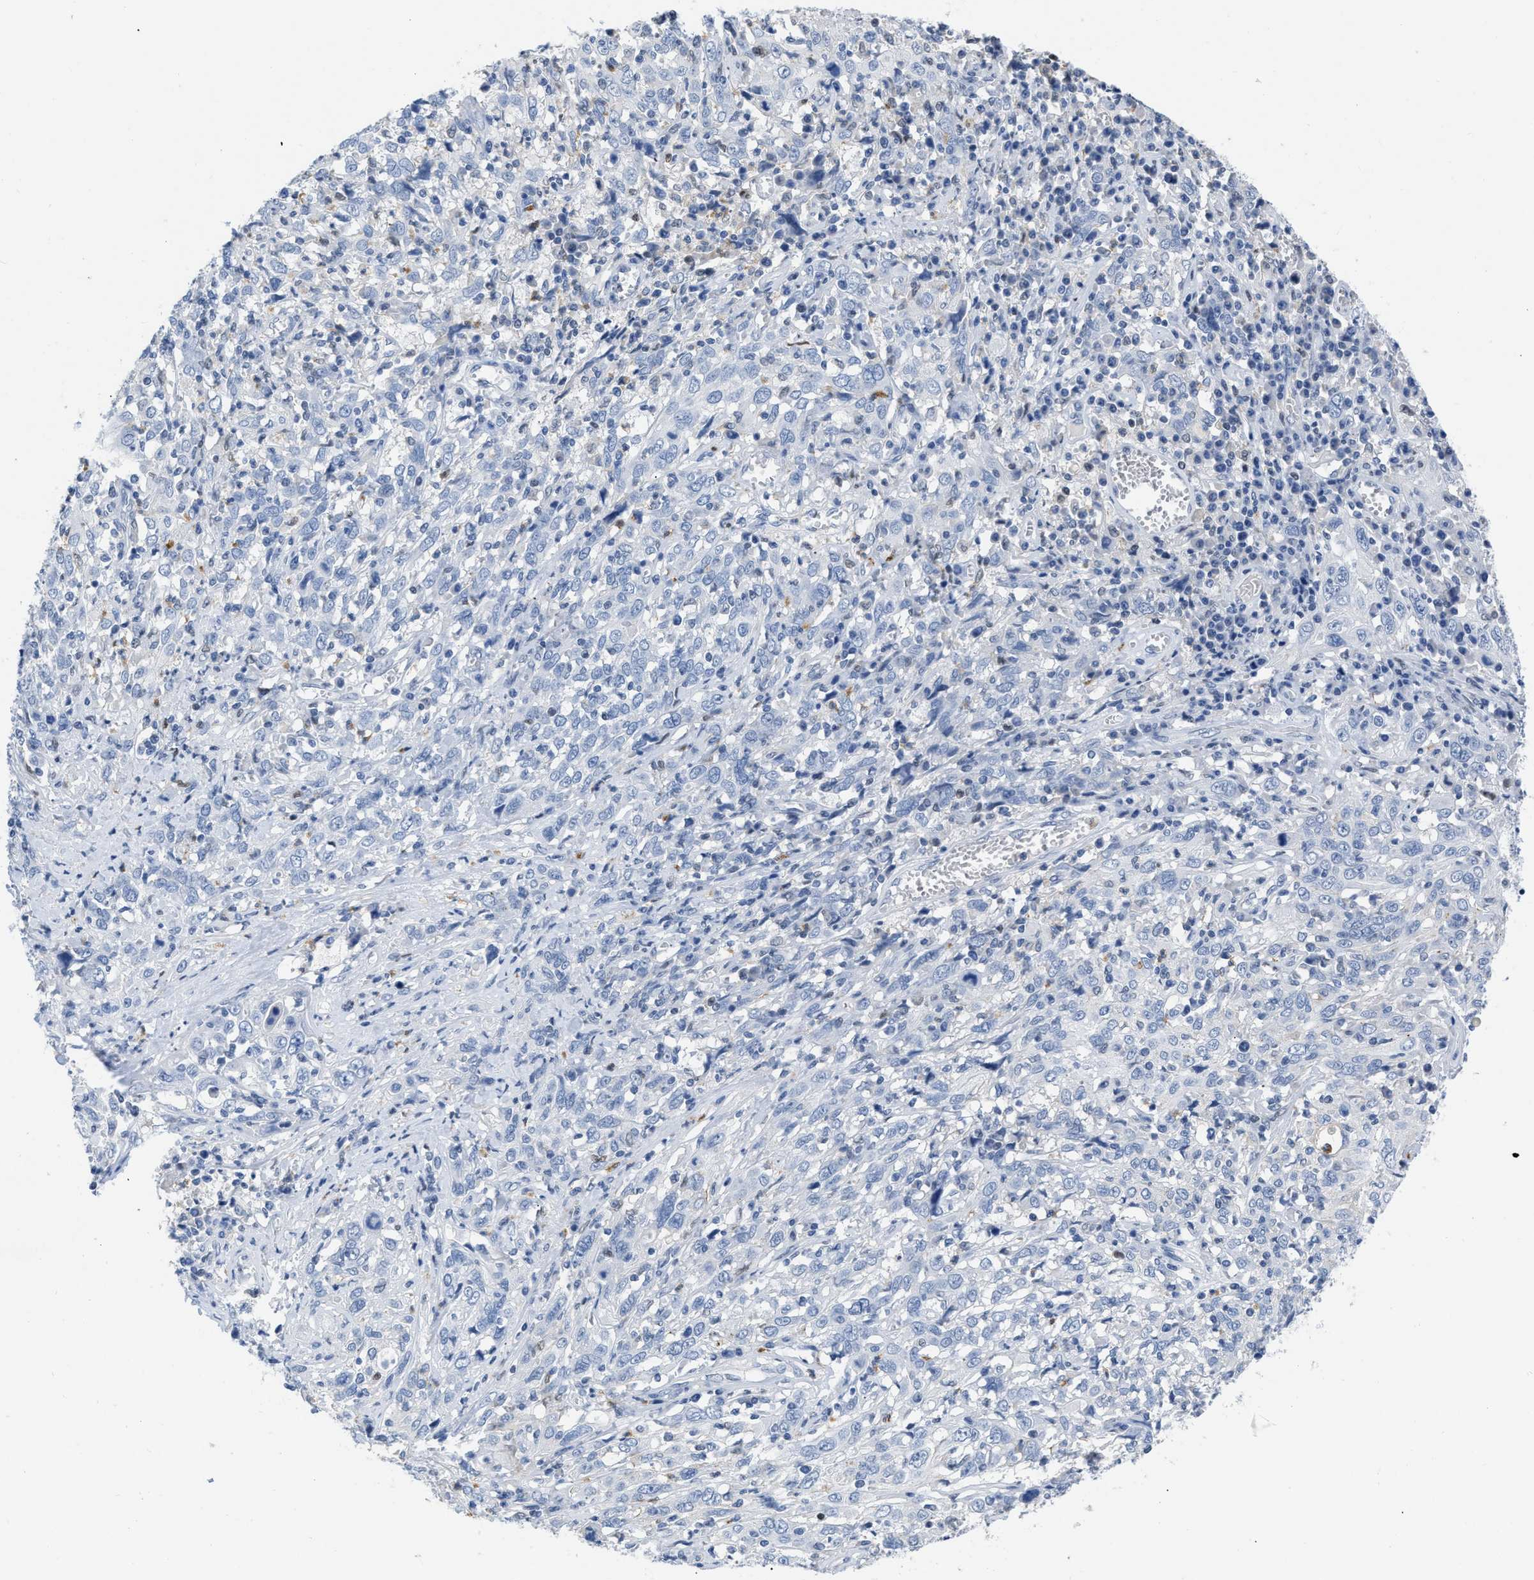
{"staining": {"intensity": "negative", "quantity": "none", "location": "none"}, "tissue": "cervical cancer", "cell_type": "Tumor cells", "image_type": "cancer", "snomed": [{"axis": "morphology", "description": "Squamous cell carcinoma, NOS"}, {"axis": "topography", "description": "Cervix"}], "caption": "DAB (3,3'-diaminobenzidine) immunohistochemical staining of human squamous cell carcinoma (cervical) exhibits no significant staining in tumor cells.", "gene": "BOLL", "patient": {"sex": "female", "age": 46}}